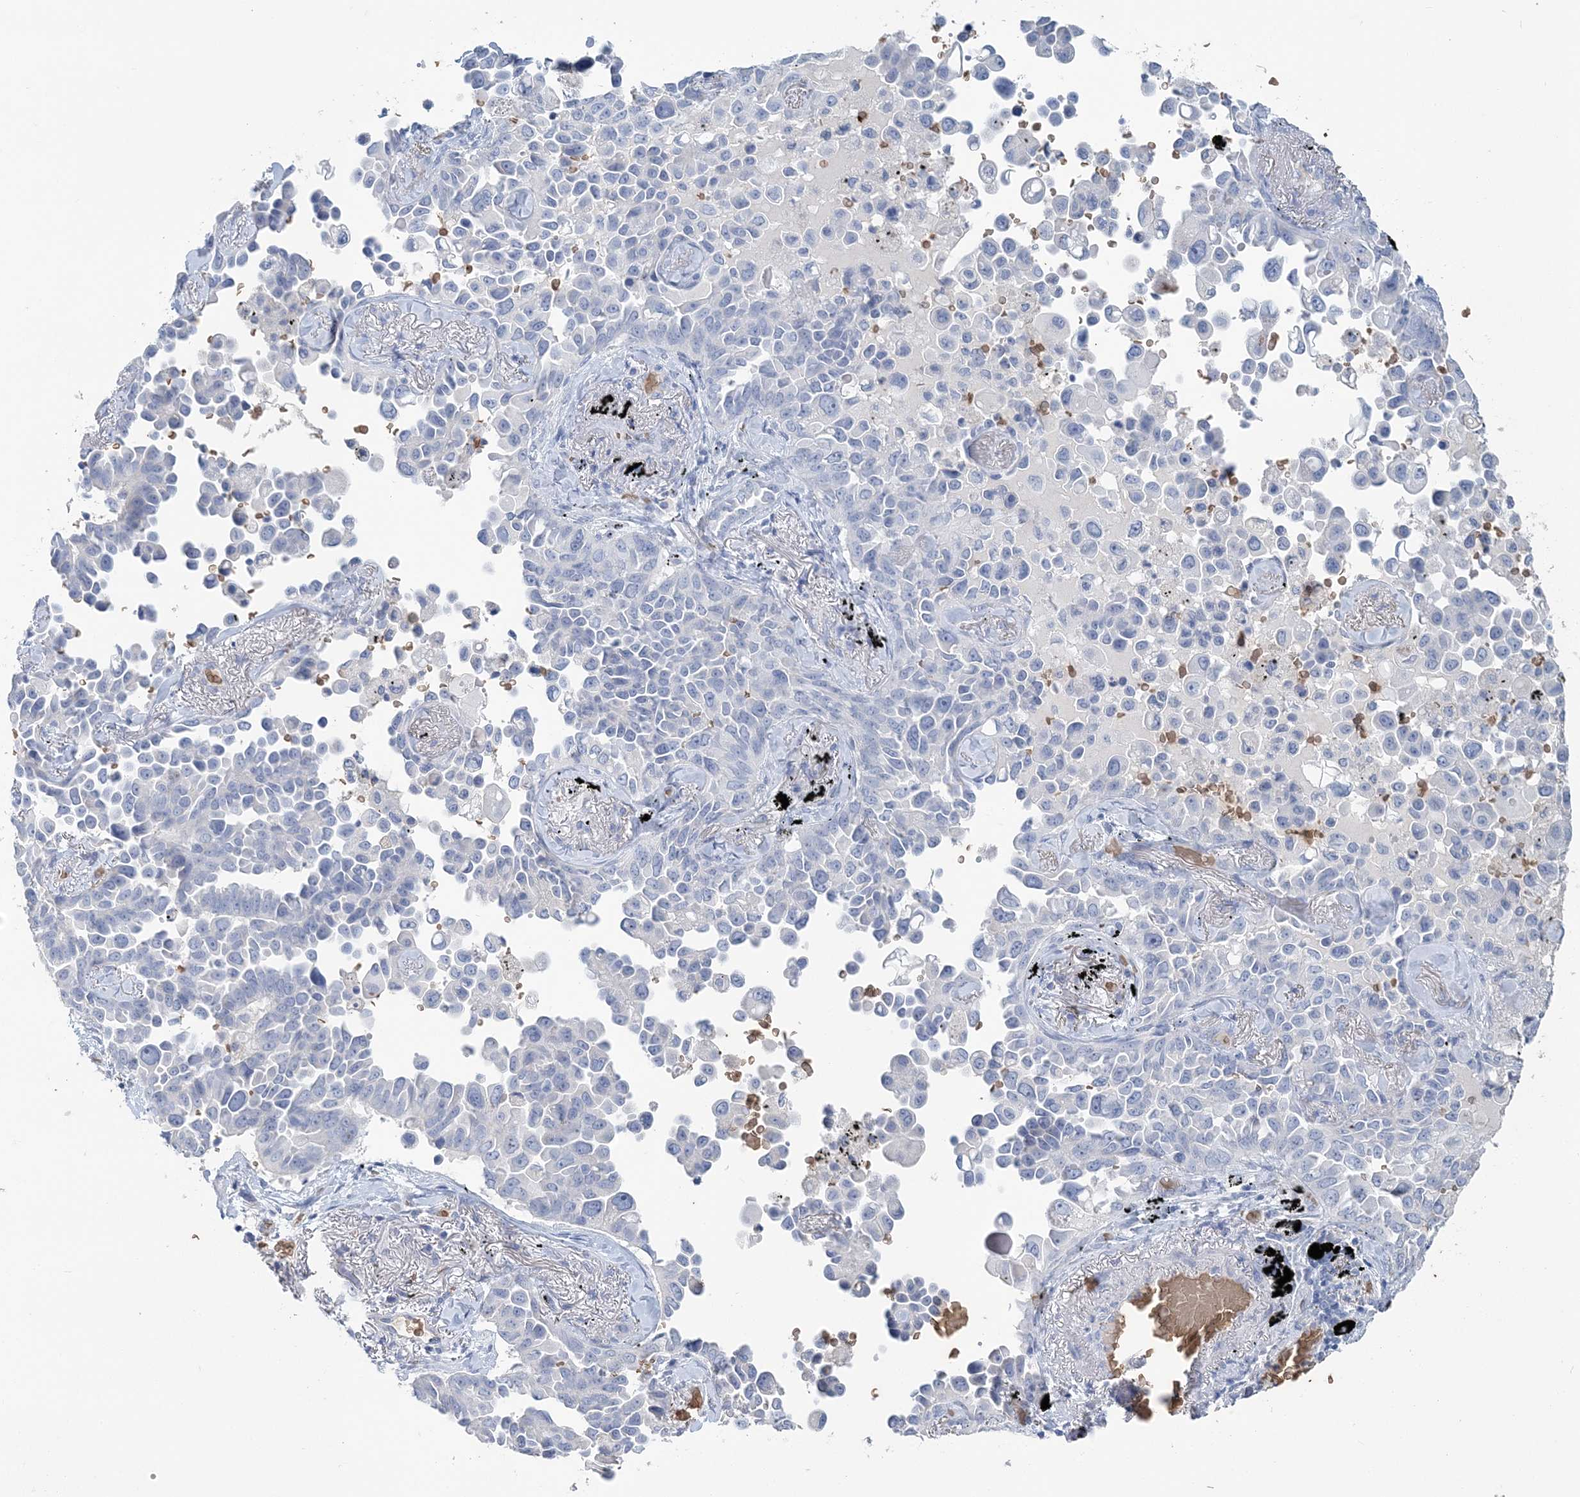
{"staining": {"intensity": "weak", "quantity": "<25%", "location": "cytoplasmic/membranous,nuclear"}, "tissue": "lung cancer", "cell_type": "Tumor cells", "image_type": "cancer", "snomed": [{"axis": "morphology", "description": "Adenocarcinoma, NOS"}, {"axis": "topography", "description": "Lung"}], "caption": "Immunohistochemistry photomicrograph of neoplastic tissue: human lung cancer (adenocarcinoma) stained with DAB (3,3'-diaminobenzidine) demonstrates no significant protein expression in tumor cells.", "gene": "HBD", "patient": {"sex": "female", "age": 67}}